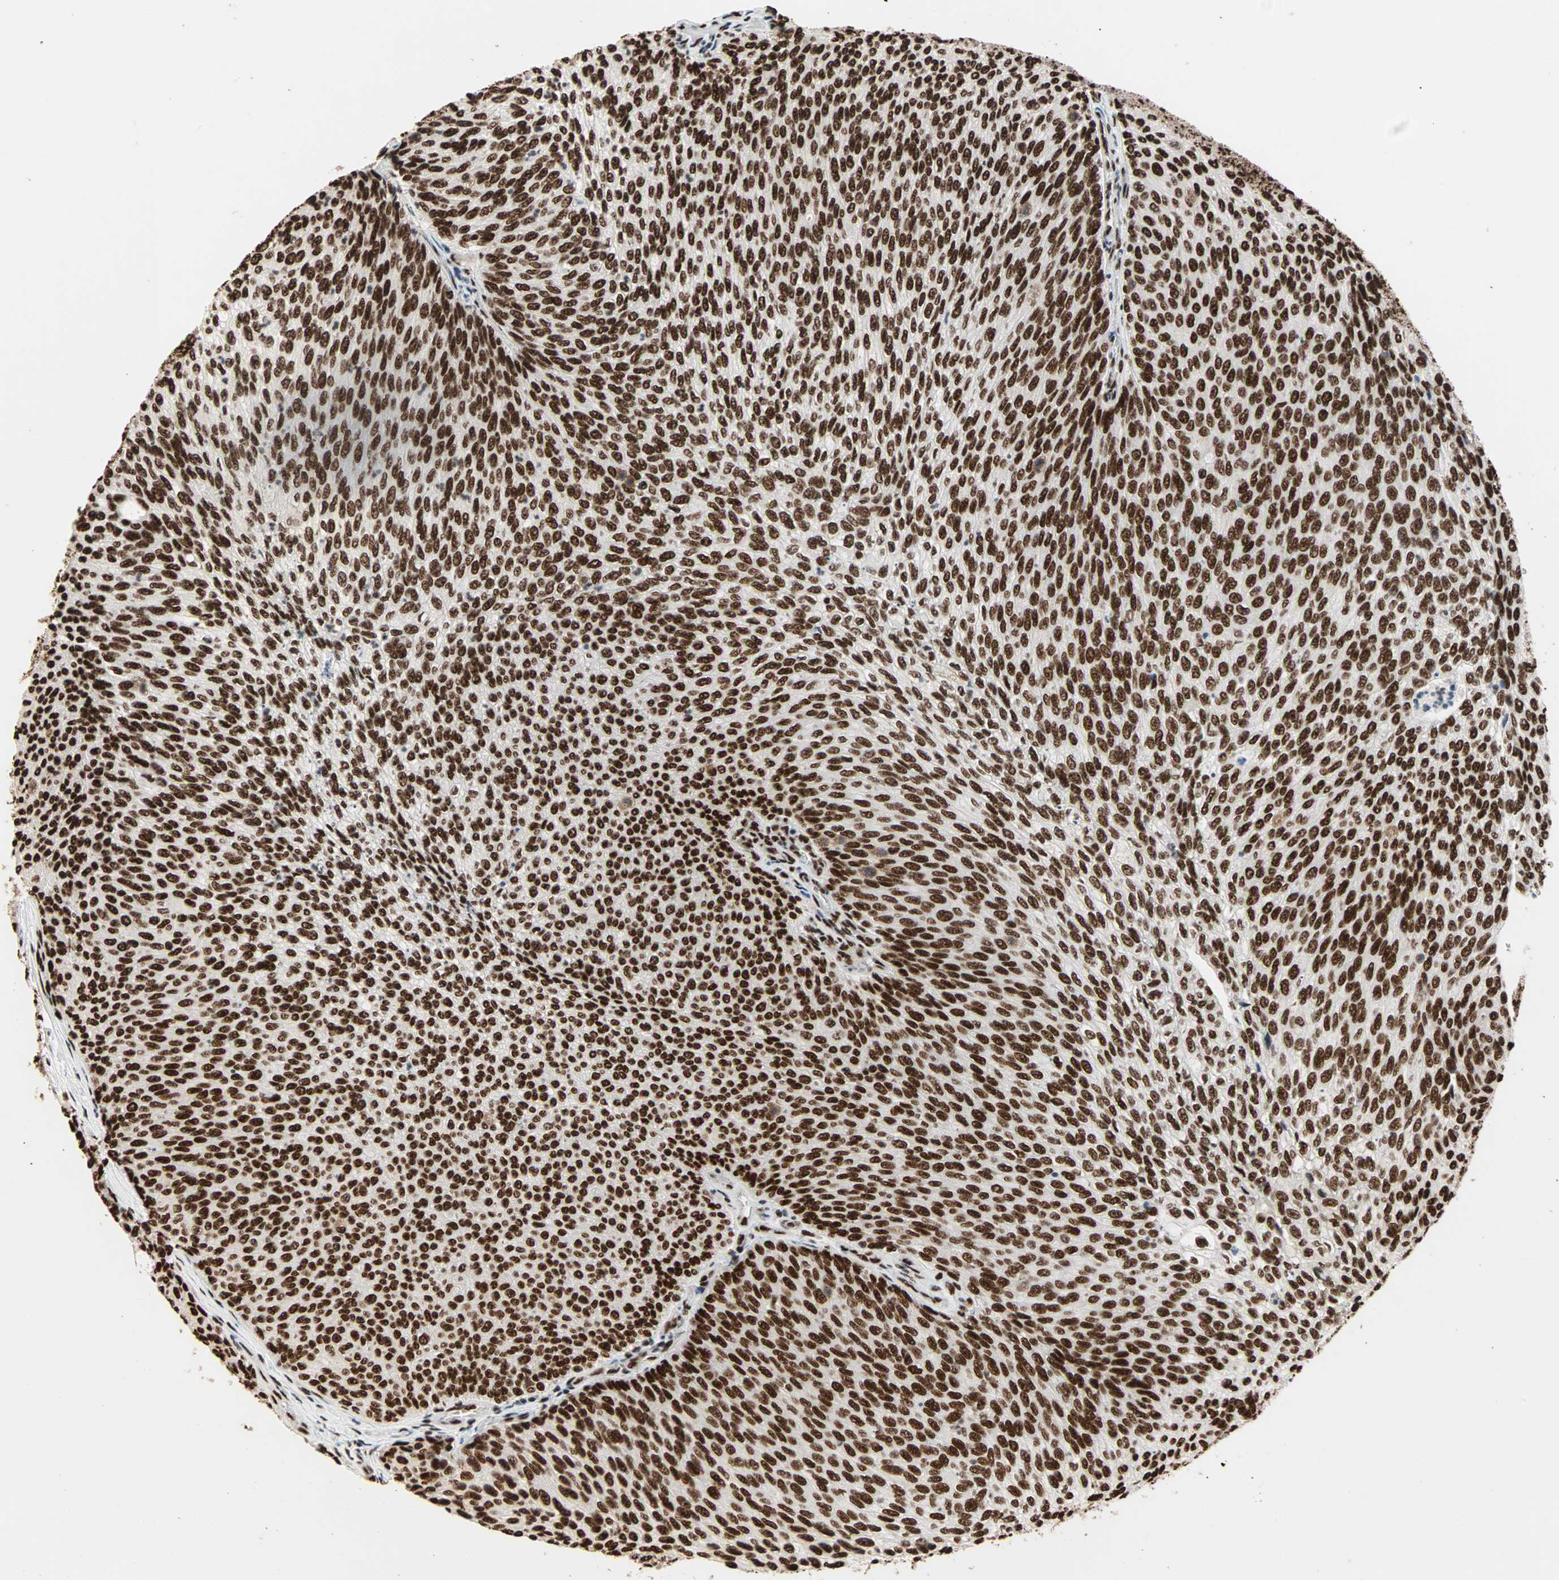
{"staining": {"intensity": "strong", "quantity": ">75%", "location": "nuclear"}, "tissue": "urothelial cancer", "cell_type": "Tumor cells", "image_type": "cancer", "snomed": [{"axis": "morphology", "description": "Urothelial carcinoma, Low grade"}, {"axis": "topography", "description": "Urinary bladder"}], "caption": "High-magnification brightfield microscopy of low-grade urothelial carcinoma stained with DAB (brown) and counterstained with hematoxylin (blue). tumor cells exhibit strong nuclear staining is appreciated in about>75% of cells.", "gene": "ILF2", "patient": {"sex": "female", "age": 79}}